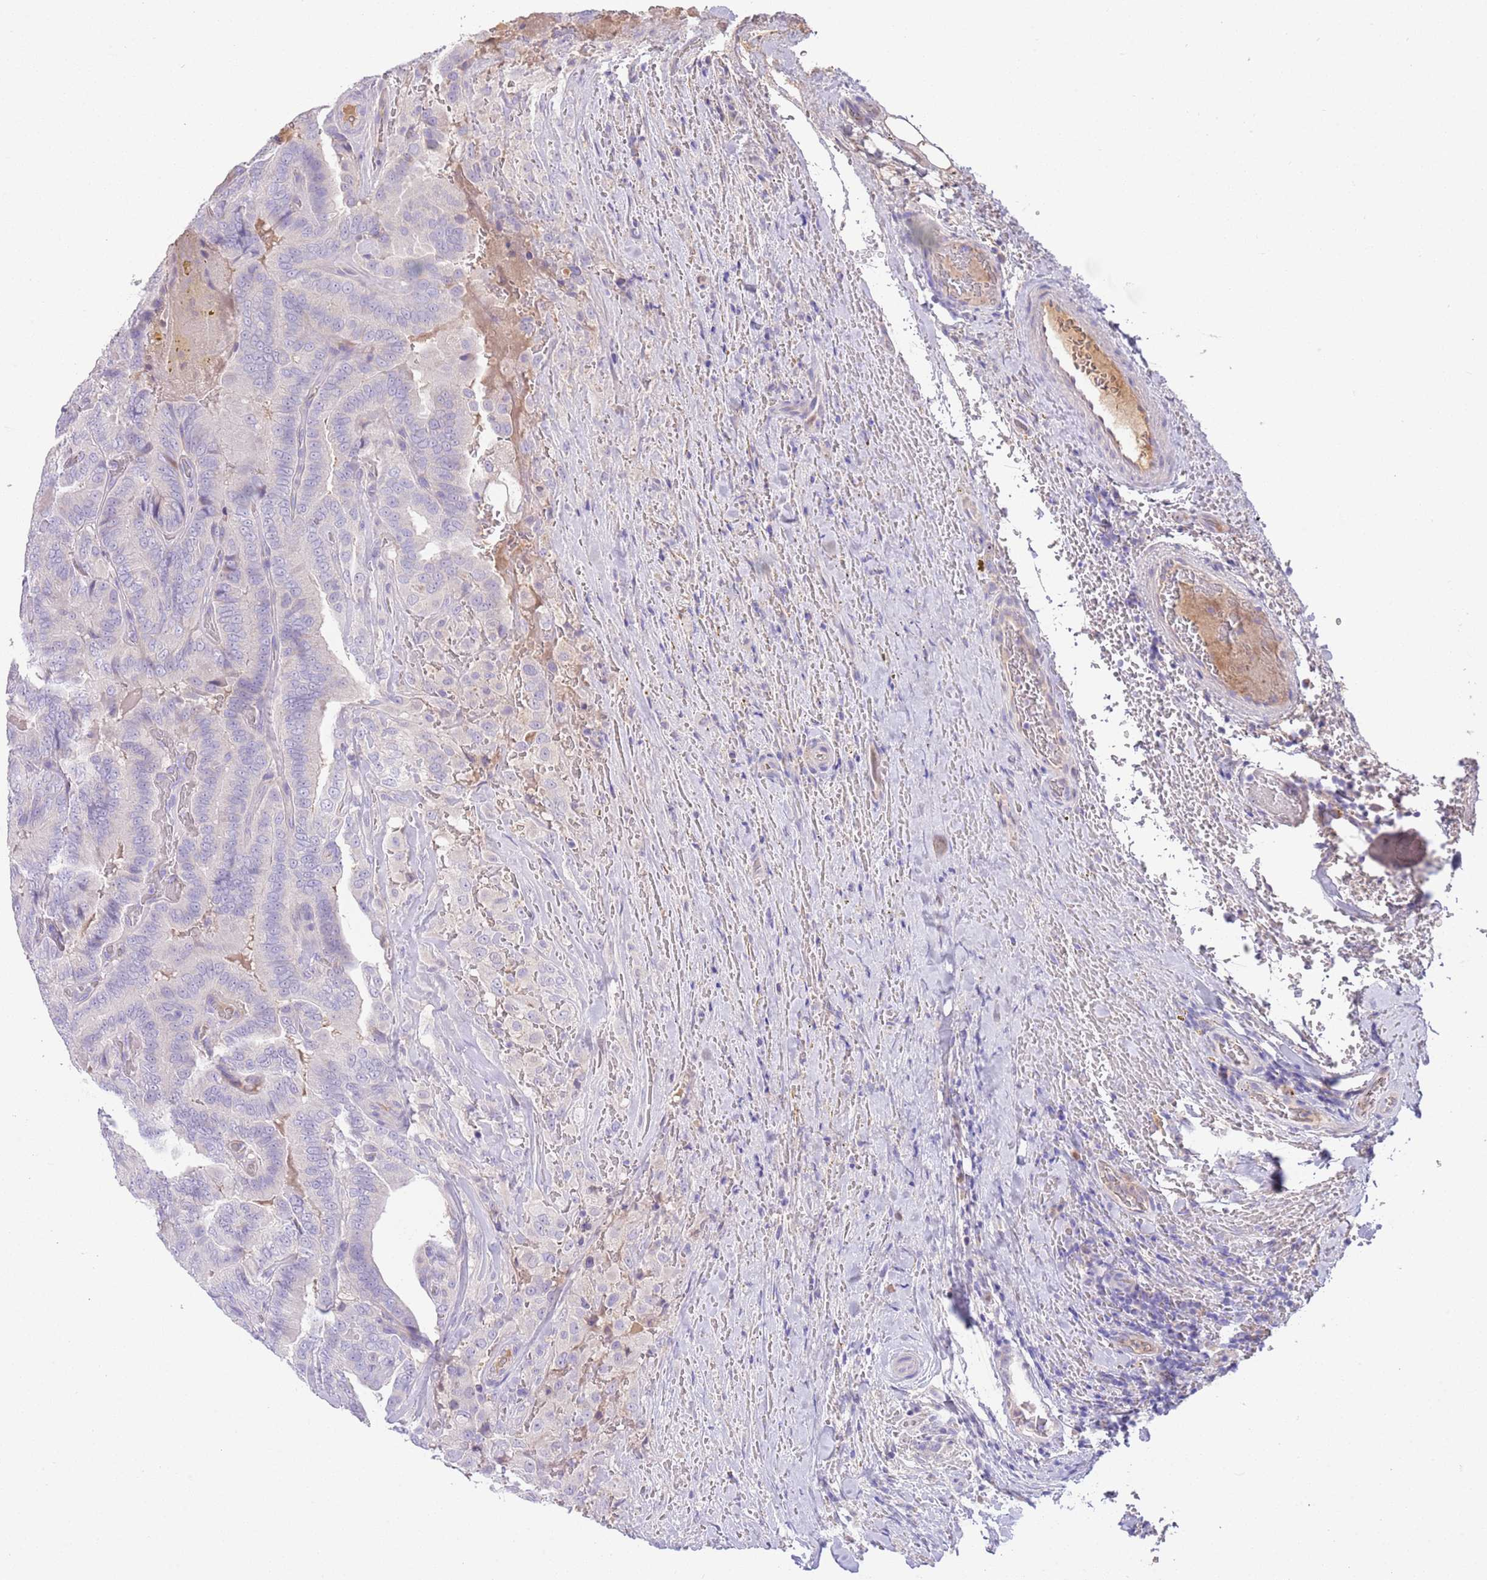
{"staining": {"intensity": "negative", "quantity": "none", "location": "none"}, "tissue": "thyroid cancer", "cell_type": "Tumor cells", "image_type": "cancer", "snomed": [{"axis": "morphology", "description": "Papillary adenocarcinoma, NOS"}, {"axis": "topography", "description": "Thyroid gland"}], "caption": "DAB immunohistochemical staining of papillary adenocarcinoma (thyroid) displays no significant staining in tumor cells. The staining was performed using DAB (3,3'-diaminobenzidine) to visualize the protein expression in brown, while the nuclei were stained in blue with hematoxylin (Magnification: 20x).", "gene": "IGFL4", "patient": {"sex": "male", "age": 61}}